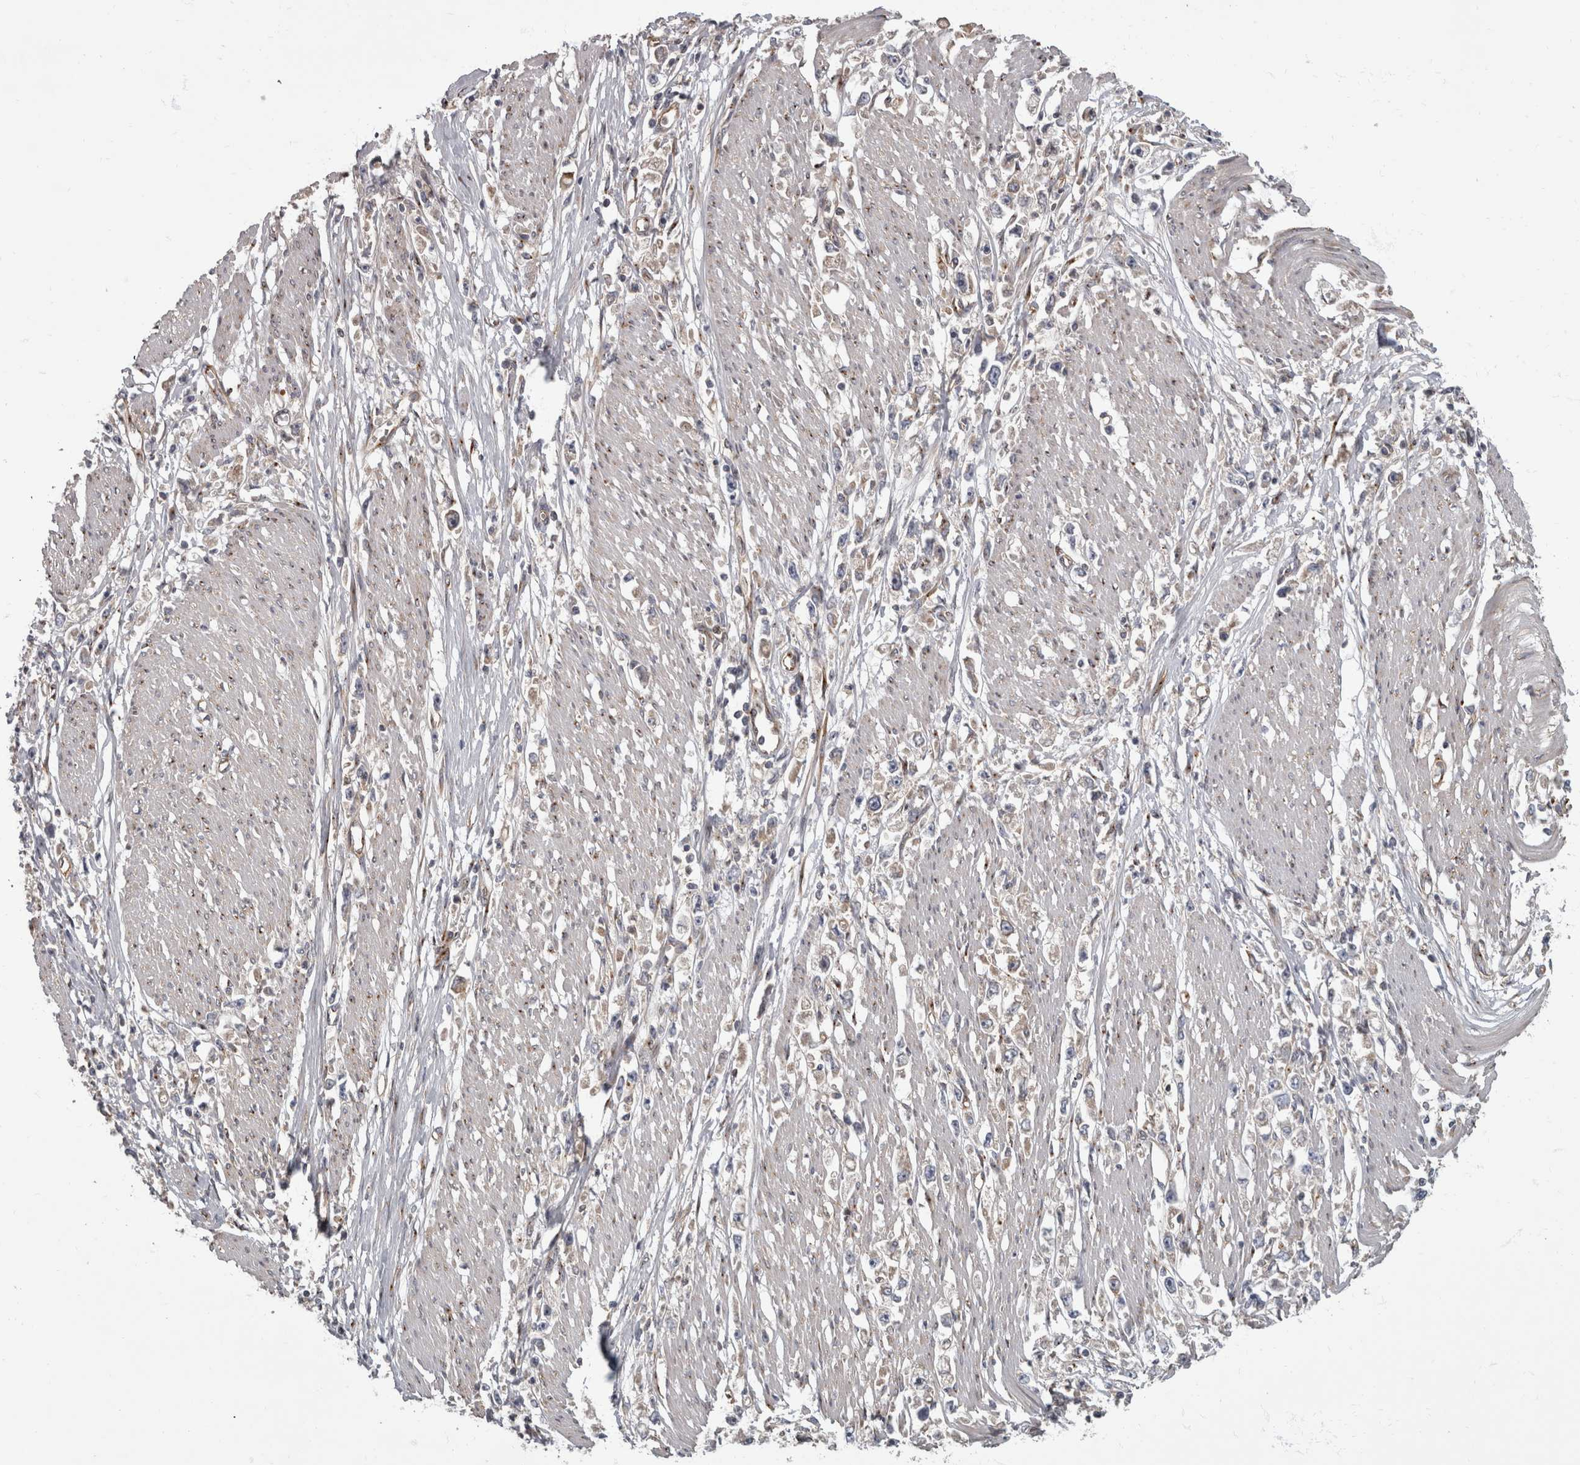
{"staining": {"intensity": "weak", "quantity": "<25%", "location": "cytoplasmic/membranous"}, "tissue": "stomach cancer", "cell_type": "Tumor cells", "image_type": "cancer", "snomed": [{"axis": "morphology", "description": "Adenocarcinoma, NOS"}, {"axis": "topography", "description": "Stomach"}], "caption": "A photomicrograph of human stomach cancer (adenocarcinoma) is negative for staining in tumor cells. Brightfield microscopy of immunohistochemistry (IHC) stained with DAB (brown) and hematoxylin (blue), captured at high magnification.", "gene": "HOOK3", "patient": {"sex": "female", "age": 59}}